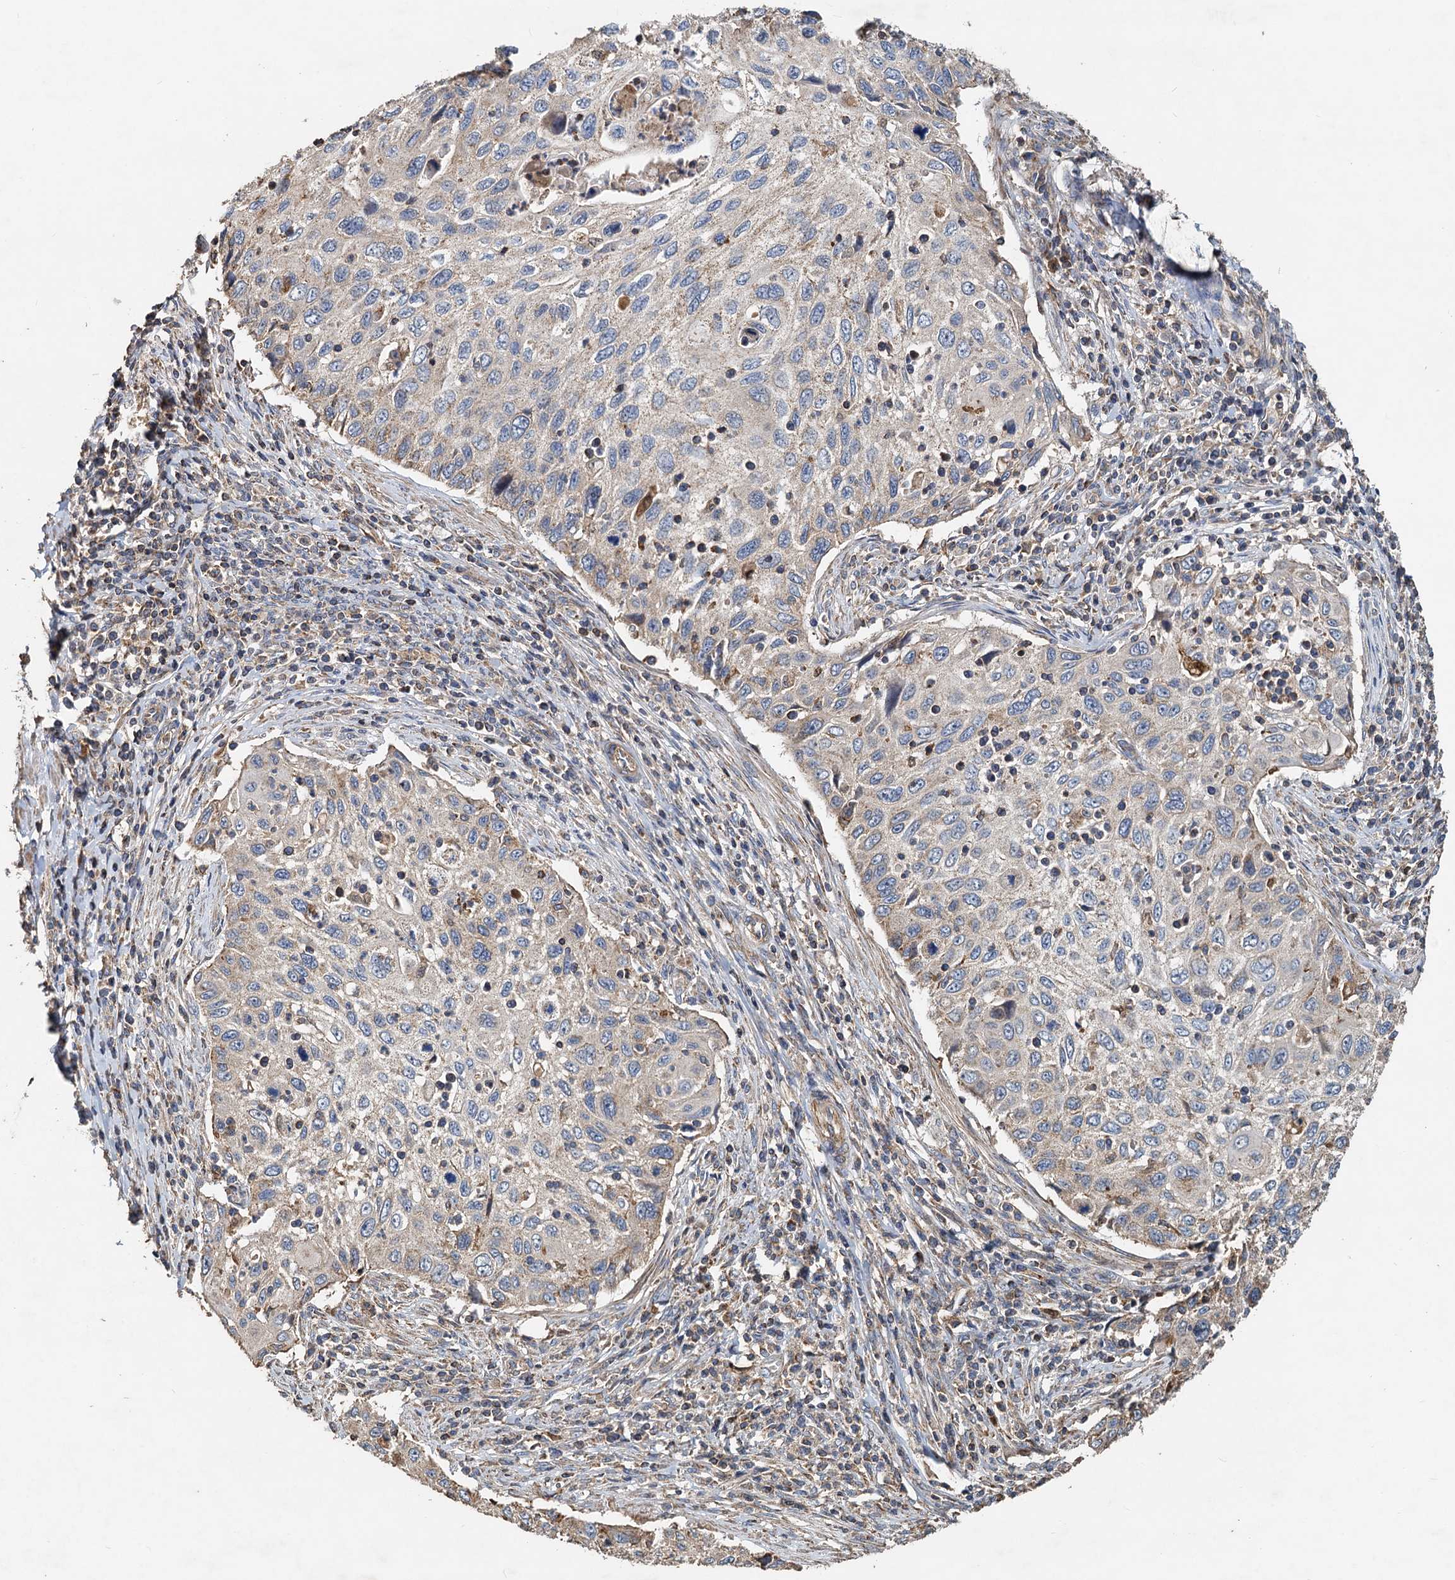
{"staining": {"intensity": "weak", "quantity": "<25%", "location": "cytoplasmic/membranous"}, "tissue": "cervical cancer", "cell_type": "Tumor cells", "image_type": "cancer", "snomed": [{"axis": "morphology", "description": "Squamous cell carcinoma, NOS"}, {"axis": "topography", "description": "Cervix"}], "caption": "There is no significant expression in tumor cells of cervical cancer.", "gene": "SDS", "patient": {"sex": "female", "age": 70}}